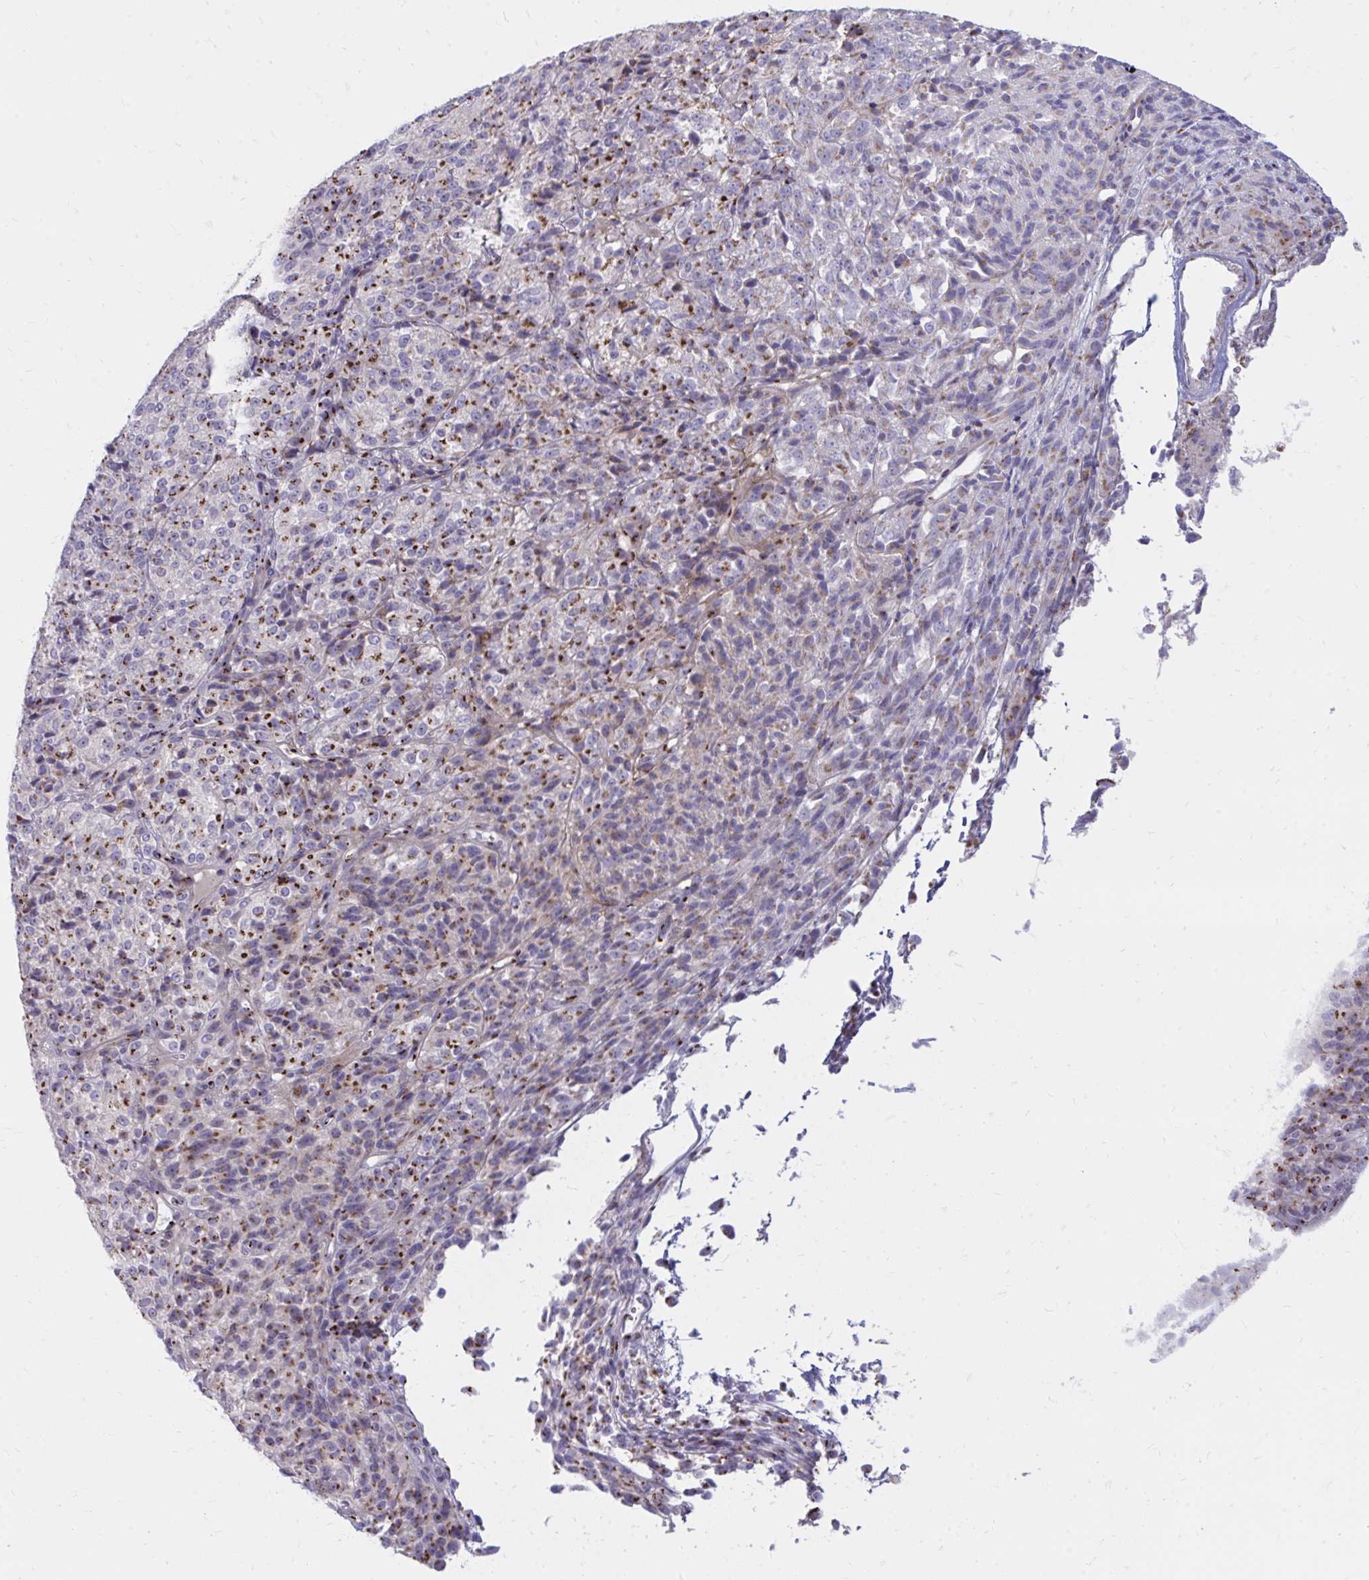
{"staining": {"intensity": "strong", "quantity": "<25%", "location": "cytoplasmic/membranous"}, "tissue": "melanoma", "cell_type": "Tumor cells", "image_type": "cancer", "snomed": [{"axis": "morphology", "description": "Malignant melanoma, Metastatic site"}, {"axis": "topography", "description": "Brain"}], "caption": "A brown stain shows strong cytoplasmic/membranous expression of a protein in human malignant melanoma (metastatic site) tumor cells. (IHC, brightfield microscopy, high magnification).", "gene": "RAB6B", "patient": {"sex": "female", "age": 56}}